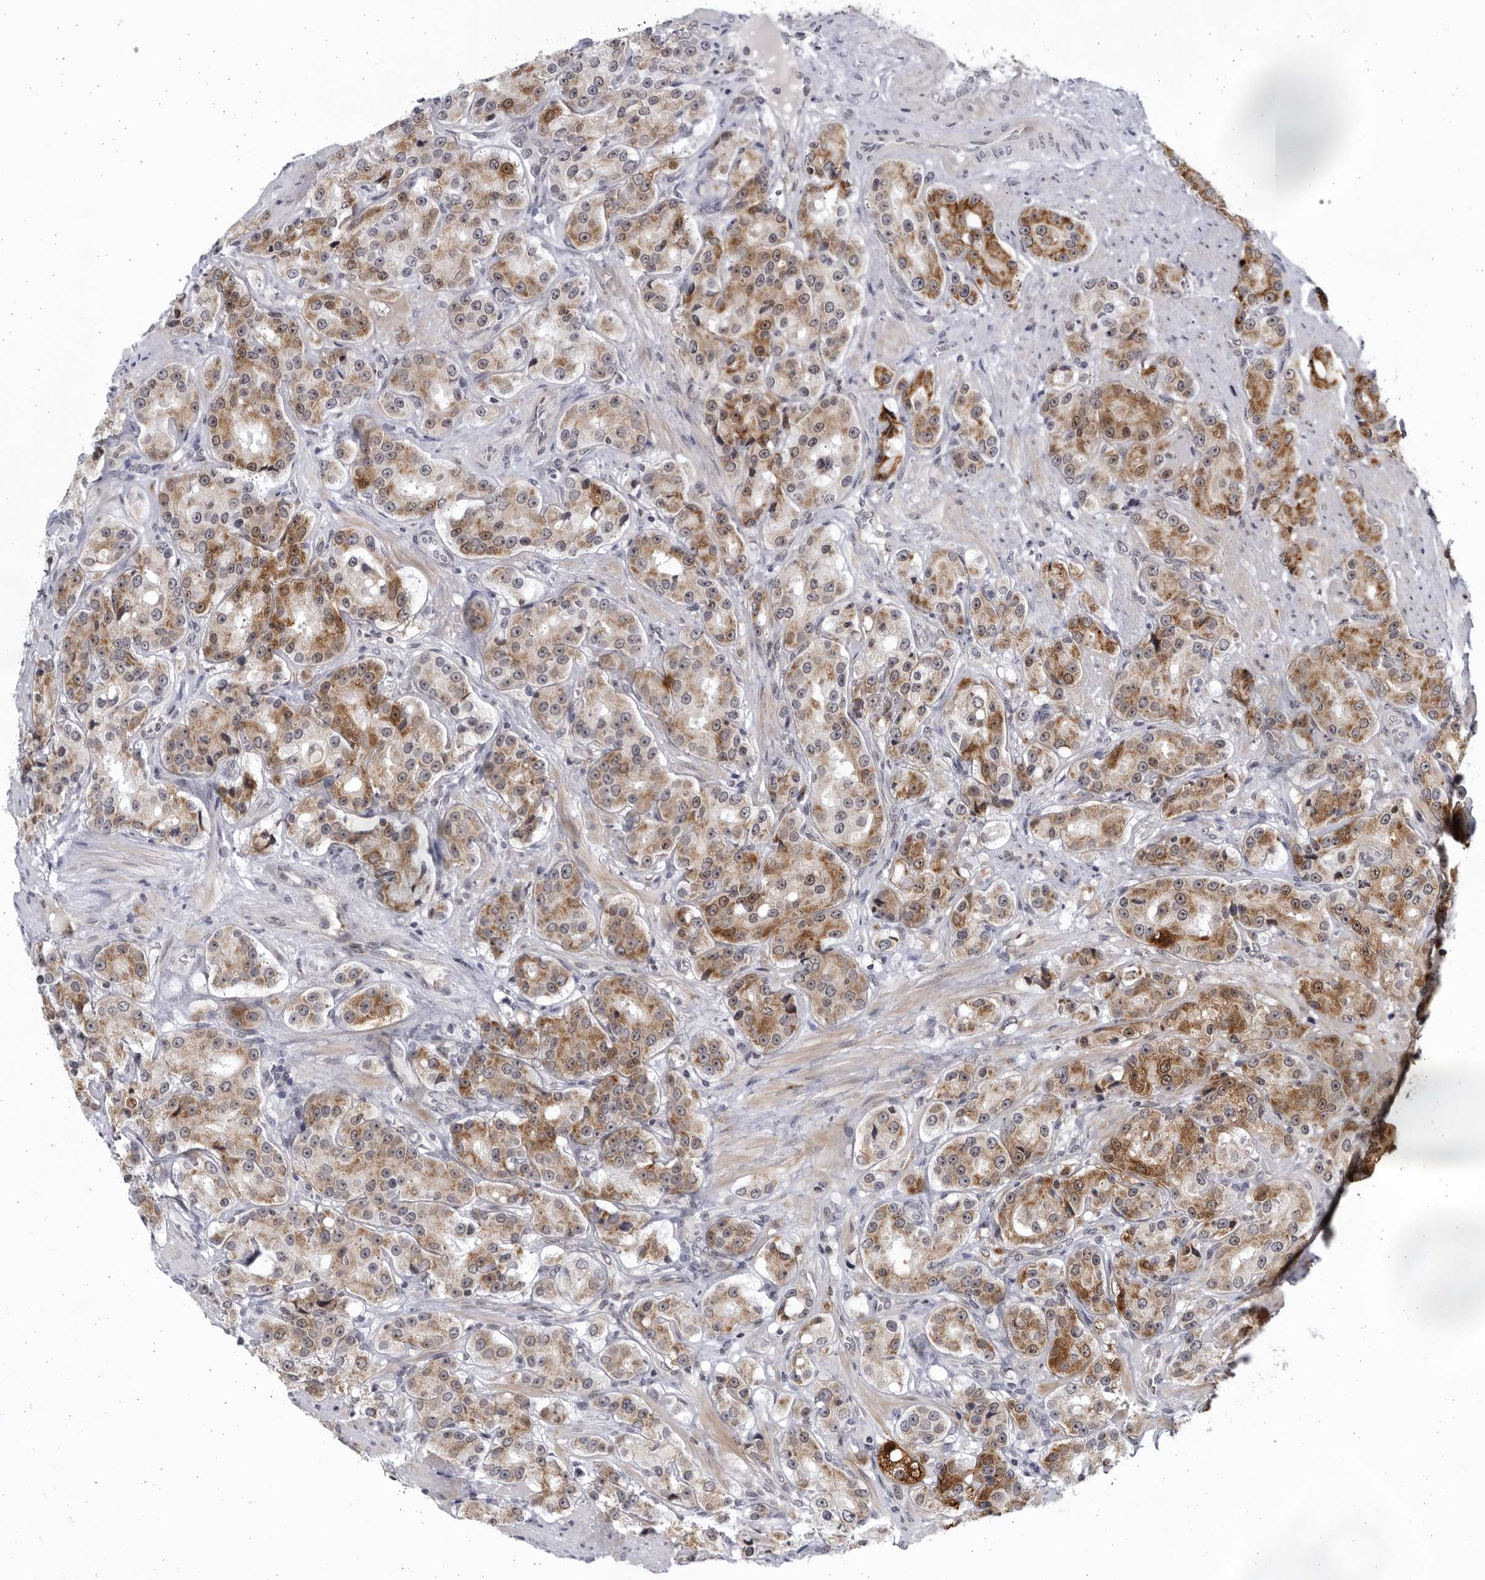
{"staining": {"intensity": "moderate", "quantity": ">75%", "location": "cytoplasmic/membranous"}, "tissue": "prostate cancer", "cell_type": "Tumor cells", "image_type": "cancer", "snomed": [{"axis": "morphology", "description": "Adenocarcinoma, High grade"}, {"axis": "topography", "description": "Prostate"}], "caption": "A high-resolution photomicrograph shows immunohistochemistry (IHC) staining of high-grade adenocarcinoma (prostate), which exhibits moderate cytoplasmic/membranous positivity in approximately >75% of tumor cells. Nuclei are stained in blue.", "gene": "SLC25A22", "patient": {"sex": "male", "age": 60}}